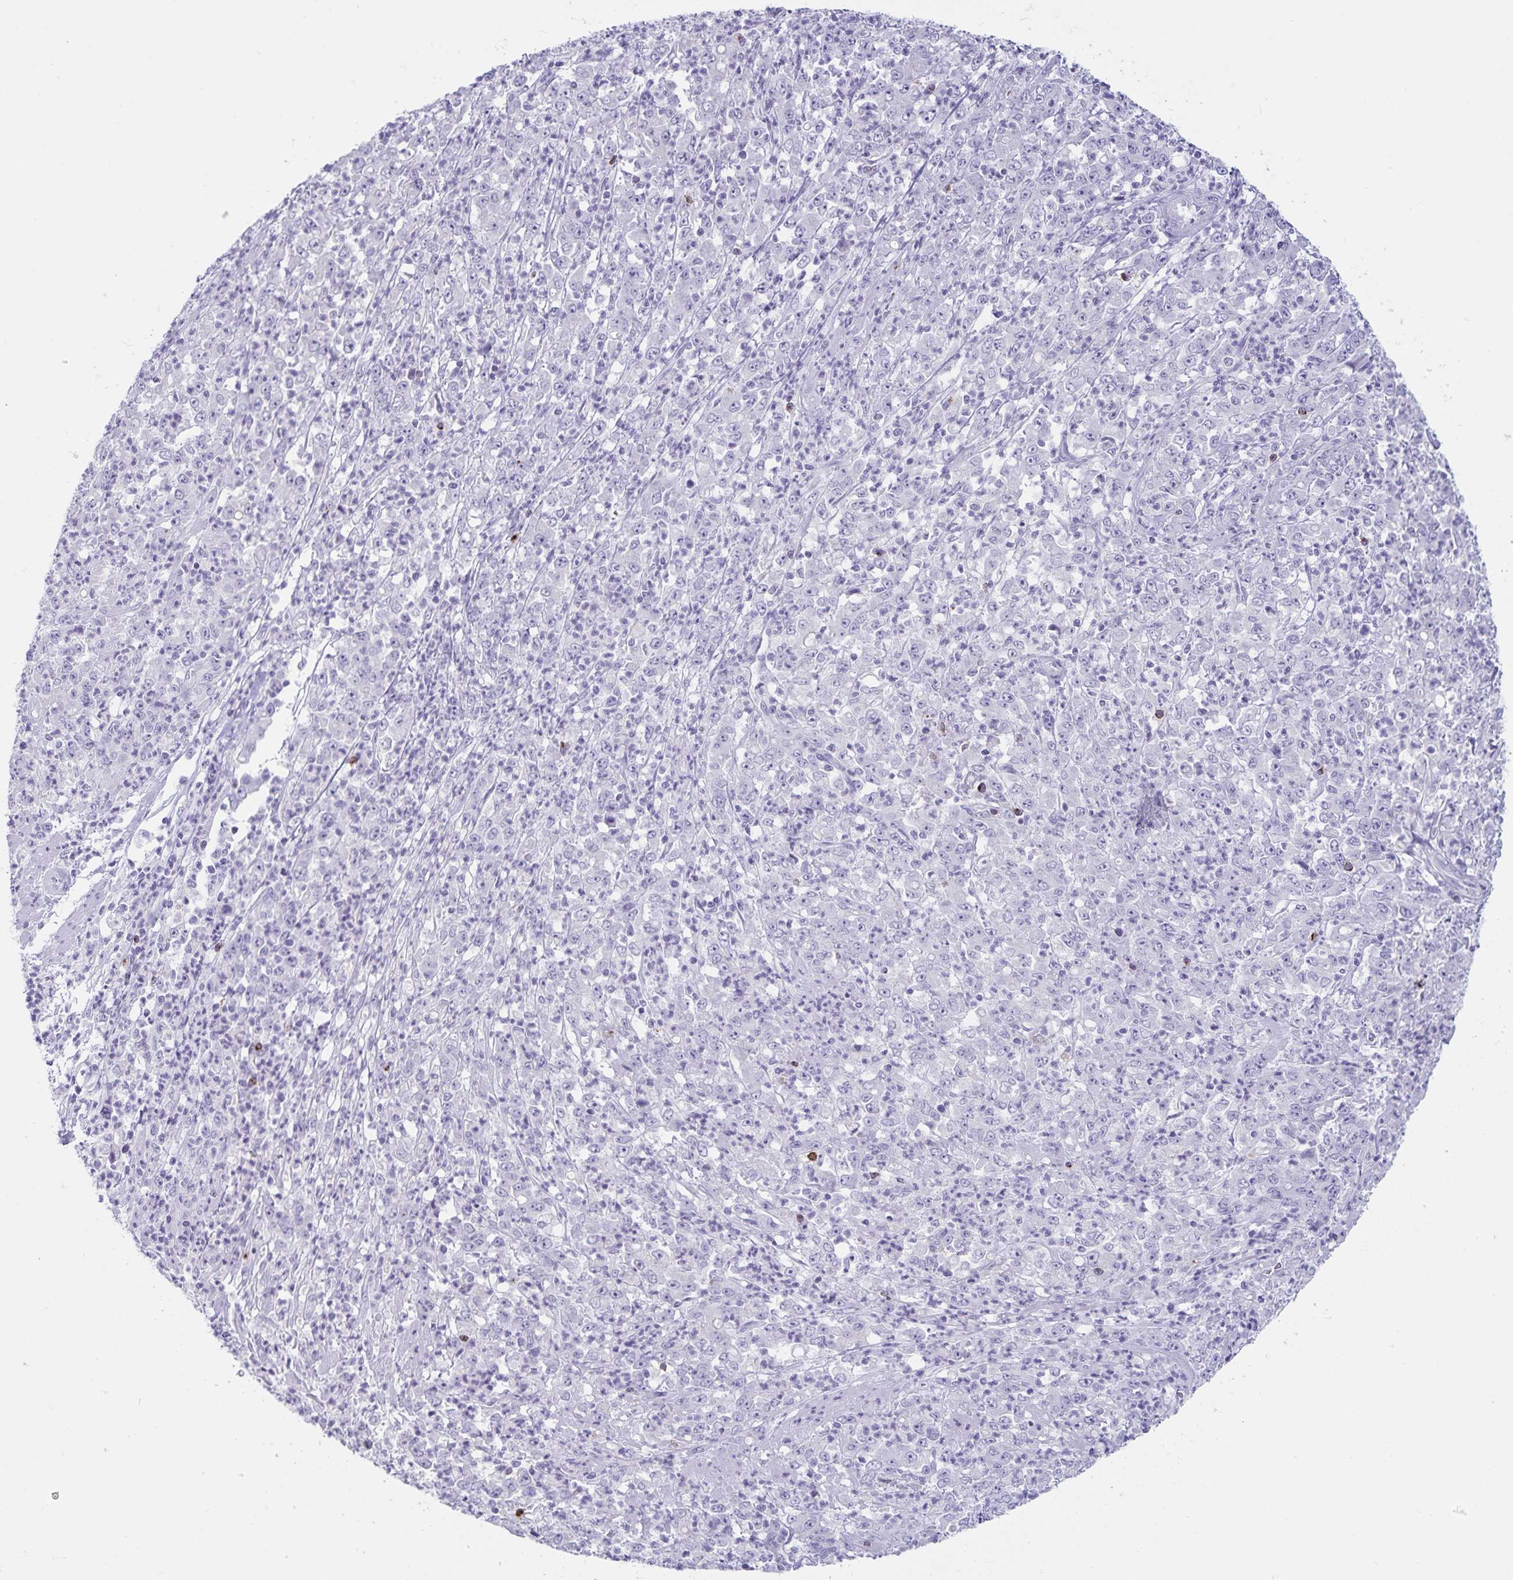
{"staining": {"intensity": "negative", "quantity": "none", "location": "none"}, "tissue": "stomach cancer", "cell_type": "Tumor cells", "image_type": "cancer", "snomed": [{"axis": "morphology", "description": "Adenocarcinoma, NOS"}, {"axis": "topography", "description": "Stomach, lower"}], "caption": "DAB immunohistochemical staining of stomach cancer (adenocarcinoma) displays no significant positivity in tumor cells. (DAB immunohistochemistry, high magnification).", "gene": "GNLY", "patient": {"sex": "female", "age": 71}}